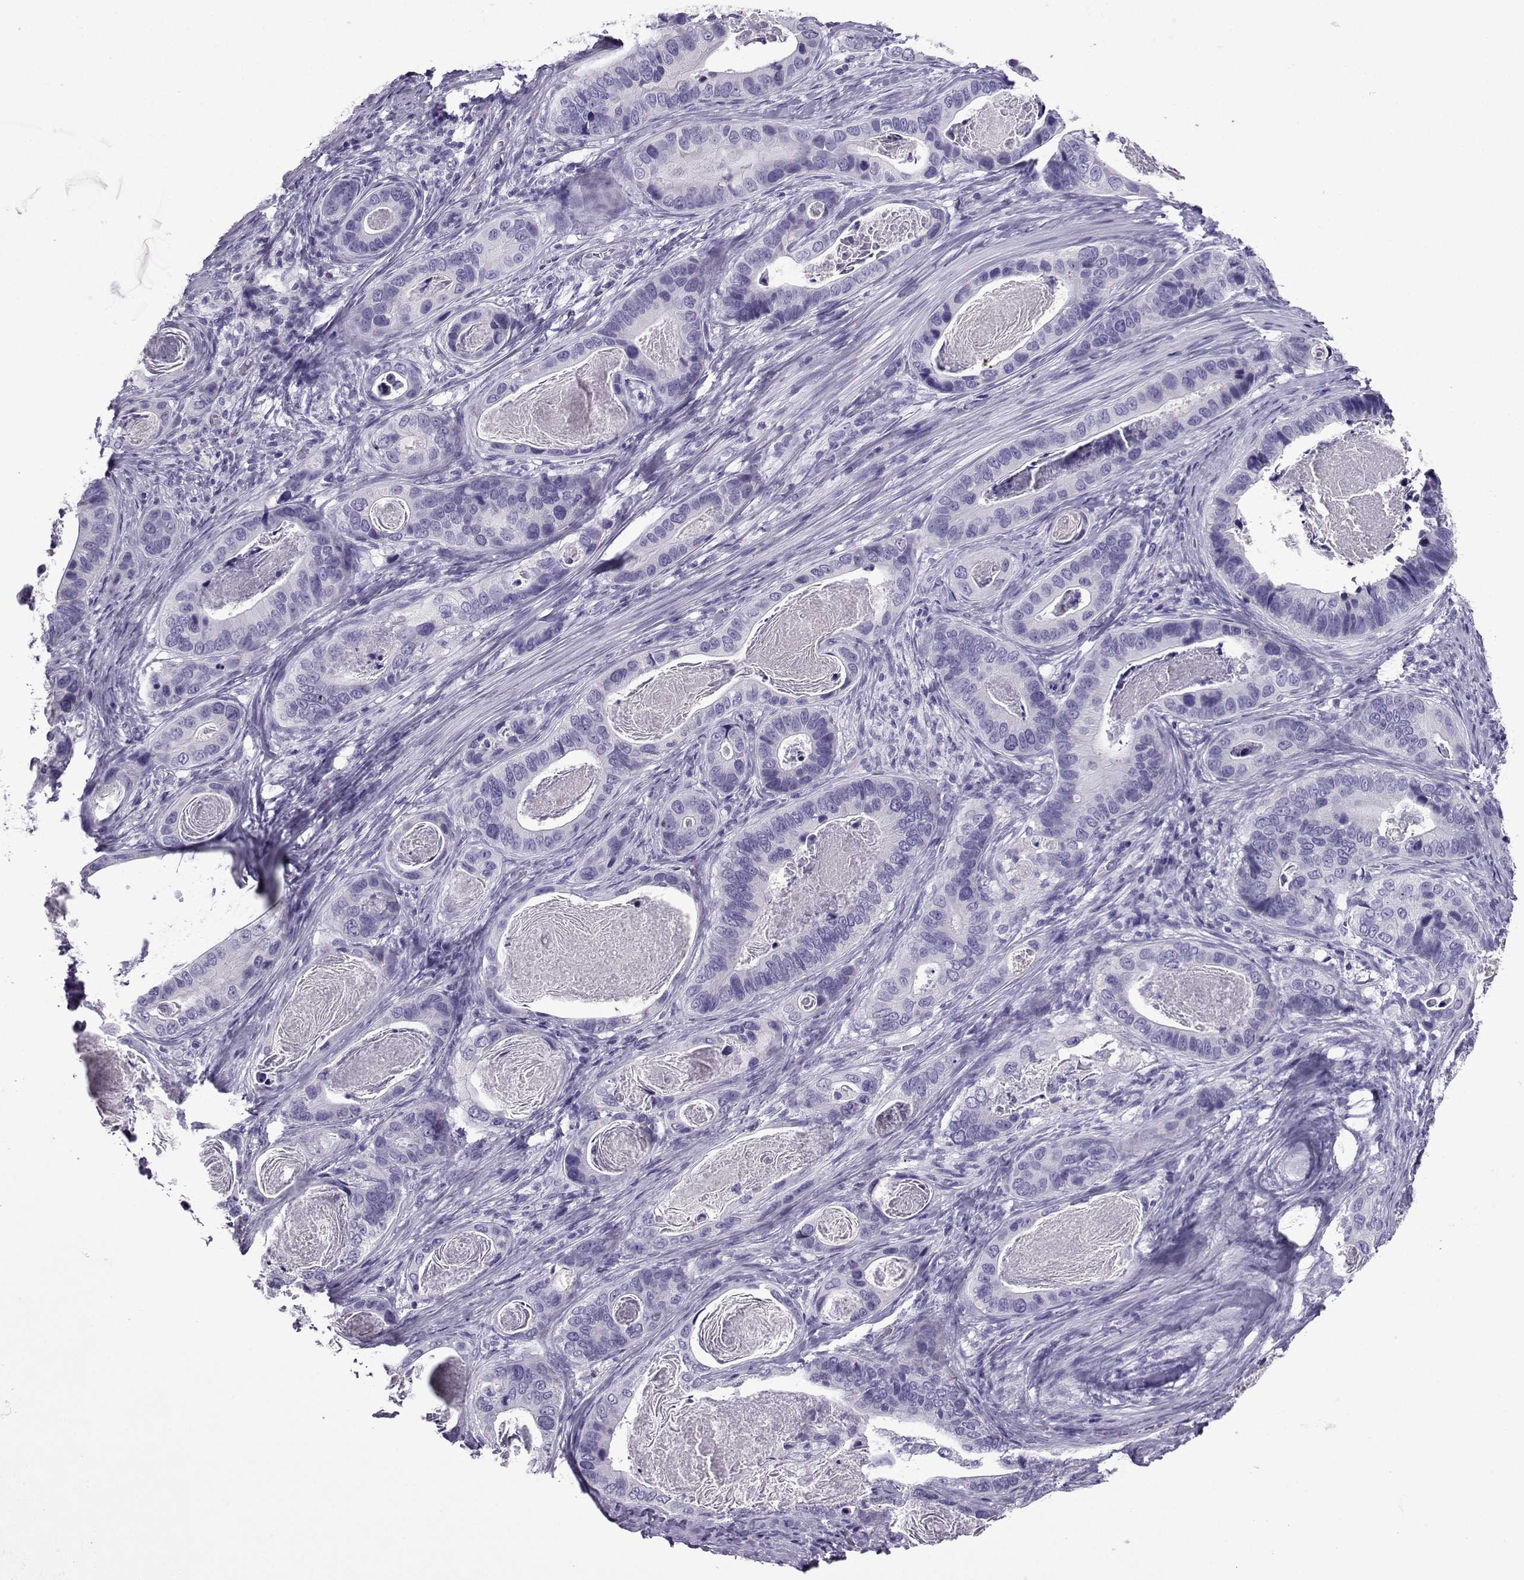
{"staining": {"intensity": "negative", "quantity": "none", "location": "none"}, "tissue": "stomach cancer", "cell_type": "Tumor cells", "image_type": "cancer", "snomed": [{"axis": "morphology", "description": "Adenocarcinoma, NOS"}, {"axis": "topography", "description": "Stomach"}], "caption": "This is a photomicrograph of immunohistochemistry staining of stomach cancer (adenocarcinoma), which shows no positivity in tumor cells. Brightfield microscopy of immunohistochemistry stained with DAB (3,3'-diaminobenzidine) (brown) and hematoxylin (blue), captured at high magnification.", "gene": "CD109", "patient": {"sex": "male", "age": 84}}